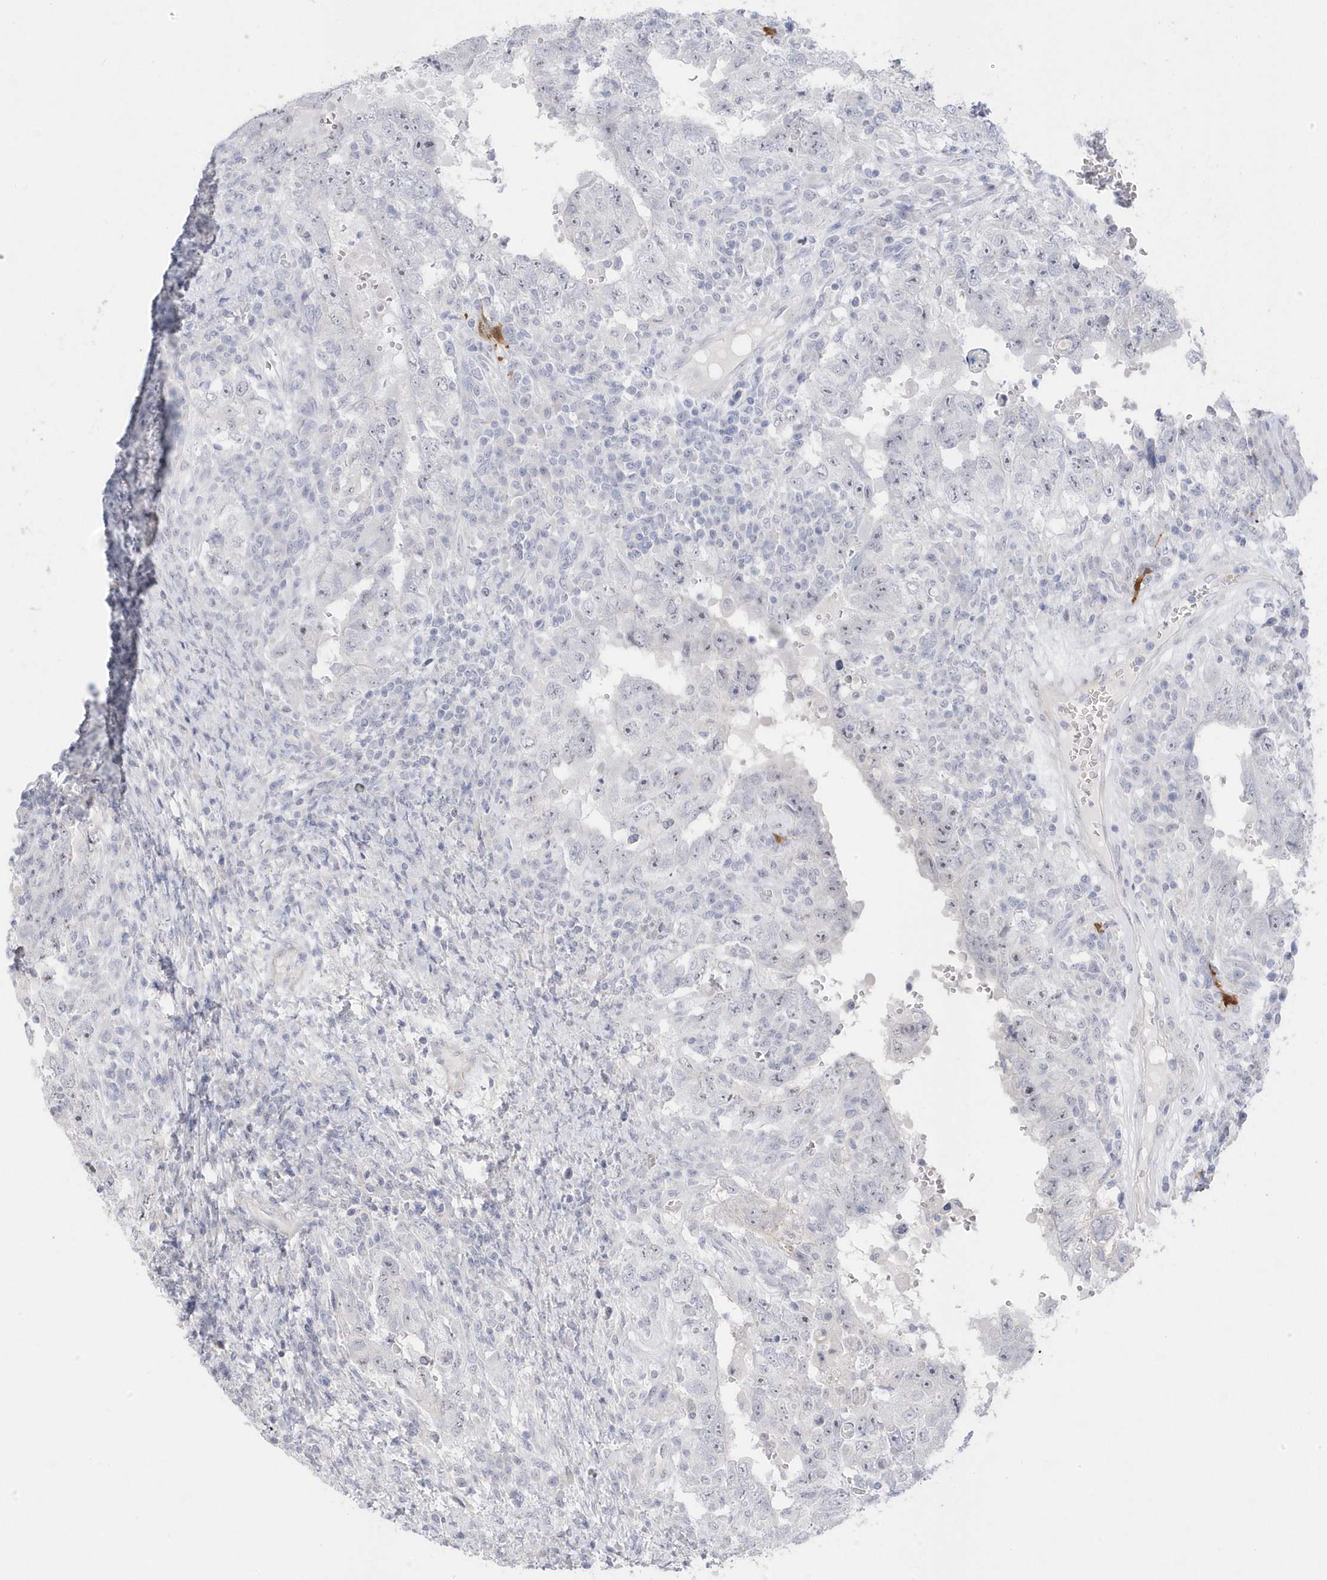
{"staining": {"intensity": "negative", "quantity": "none", "location": "none"}, "tissue": "testis cancer", "cell_type": "Tumor cells", "image_type": "cancer", "snomed": [{"axis": "morphology", "description": "Carcinoma, Embryonal, NOS"}, {"axis": "topography", "description": "Testis"}], "caption": "Tumor cells show no significant protein expression in testis embryonal carcinoma. (IHC, brightfield microscopy, high magnification).", "gene": "GTPBP6", "patient": {"sex": "male", "age": 26}}